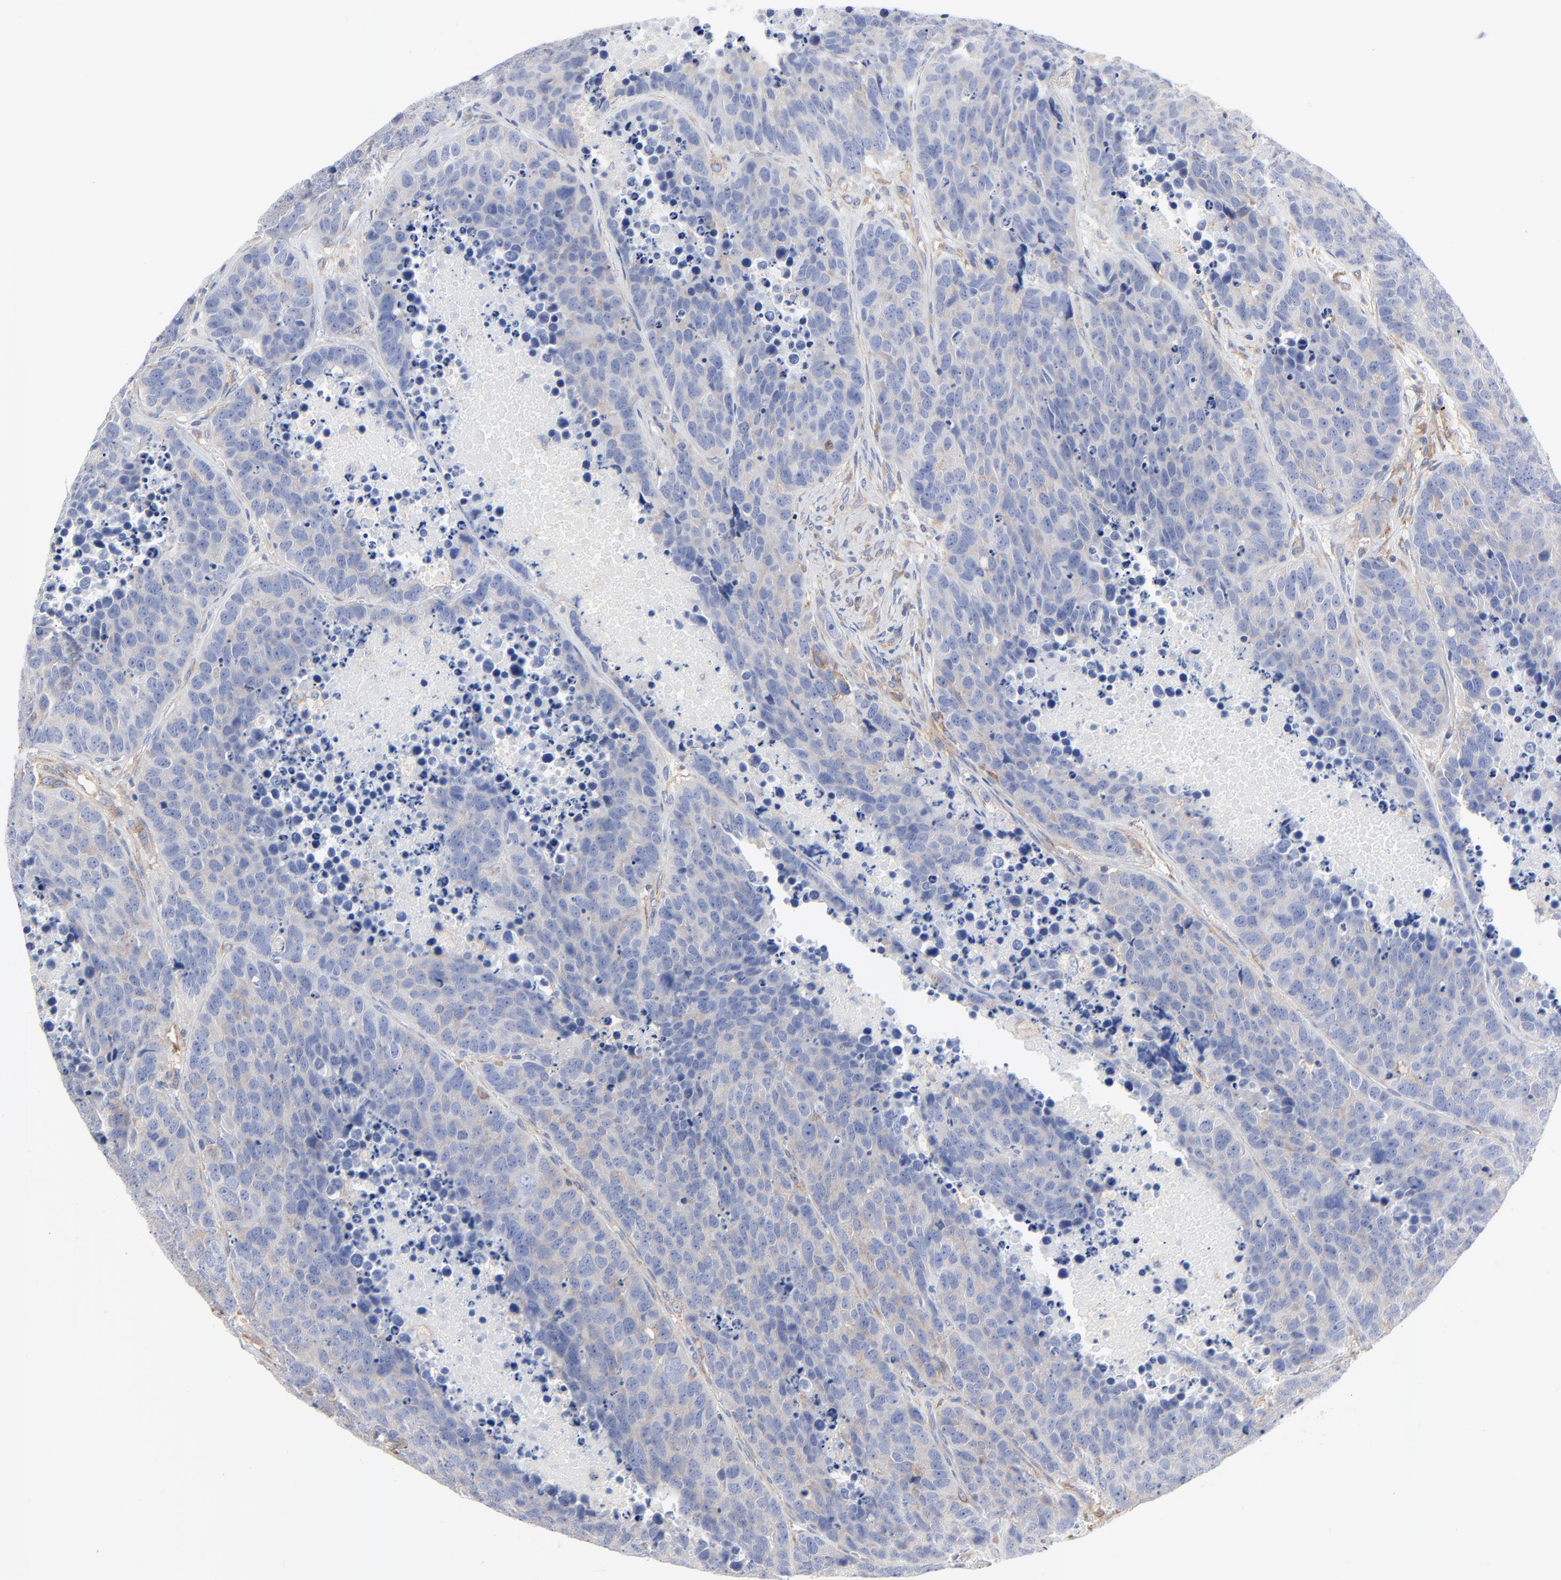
{"staining": {"intensity": "negative", "quantity": "none", "location": "none"}, "tissue": "carcinoid", "cell_type": "Tumor cells", "image_type": "cancer", "snomed": [{"axis": "morphology", "description": "Carcinoid, malignant, NOS"}, {"axis": "topography", "description": "Lung"}], "caption": "Carcinoid (malignant) stained for a protein using immunohistochemistry exhibits no positivity tumor cells.", "gene": "STAT2", "patient": {"sex": "male", "age": 60}}